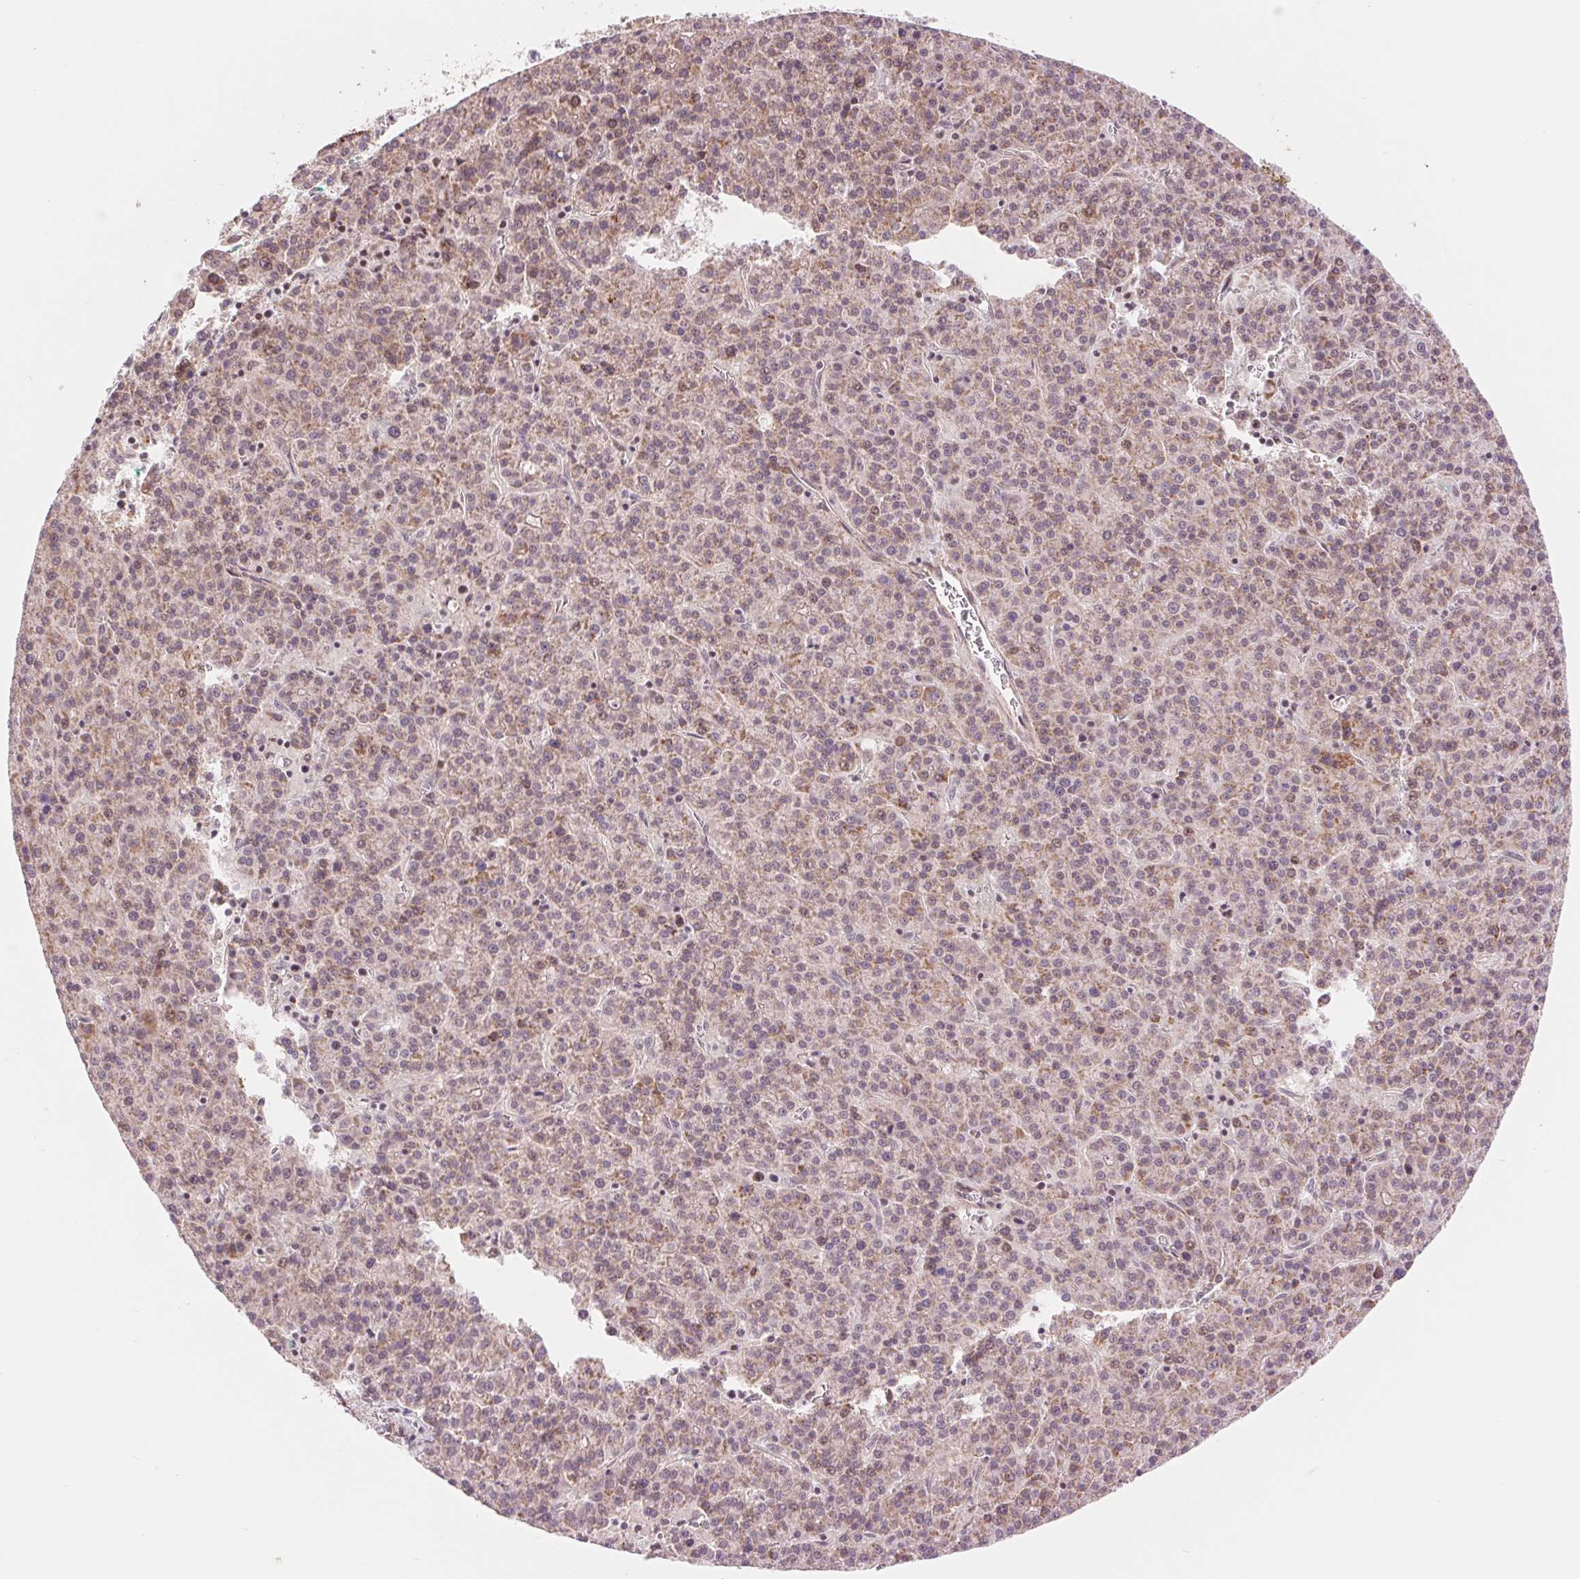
{"staining": {"intensity": "weak", "quantity": "25%-75%", "location": "cytoplasmic/membranous"}, "tissue": "liver cancer", "cell_type": "Tumor cells", "image_type": "cancer", "snomed": [{"axis": "morphology", "description": "Carcinoma, Hepatocellular, NOS"}, {"axis": "topography", "description": "Liver"}], "caption": "Immunohistochemical staining of human liver hepatocellular carcinoma exhibits weak cytoplasmic/membranous protein staining in approximately 25%-75% of tumor cells.", "gene": "ARHGAP32", "patient": {"sex": "female", "age": 58}}